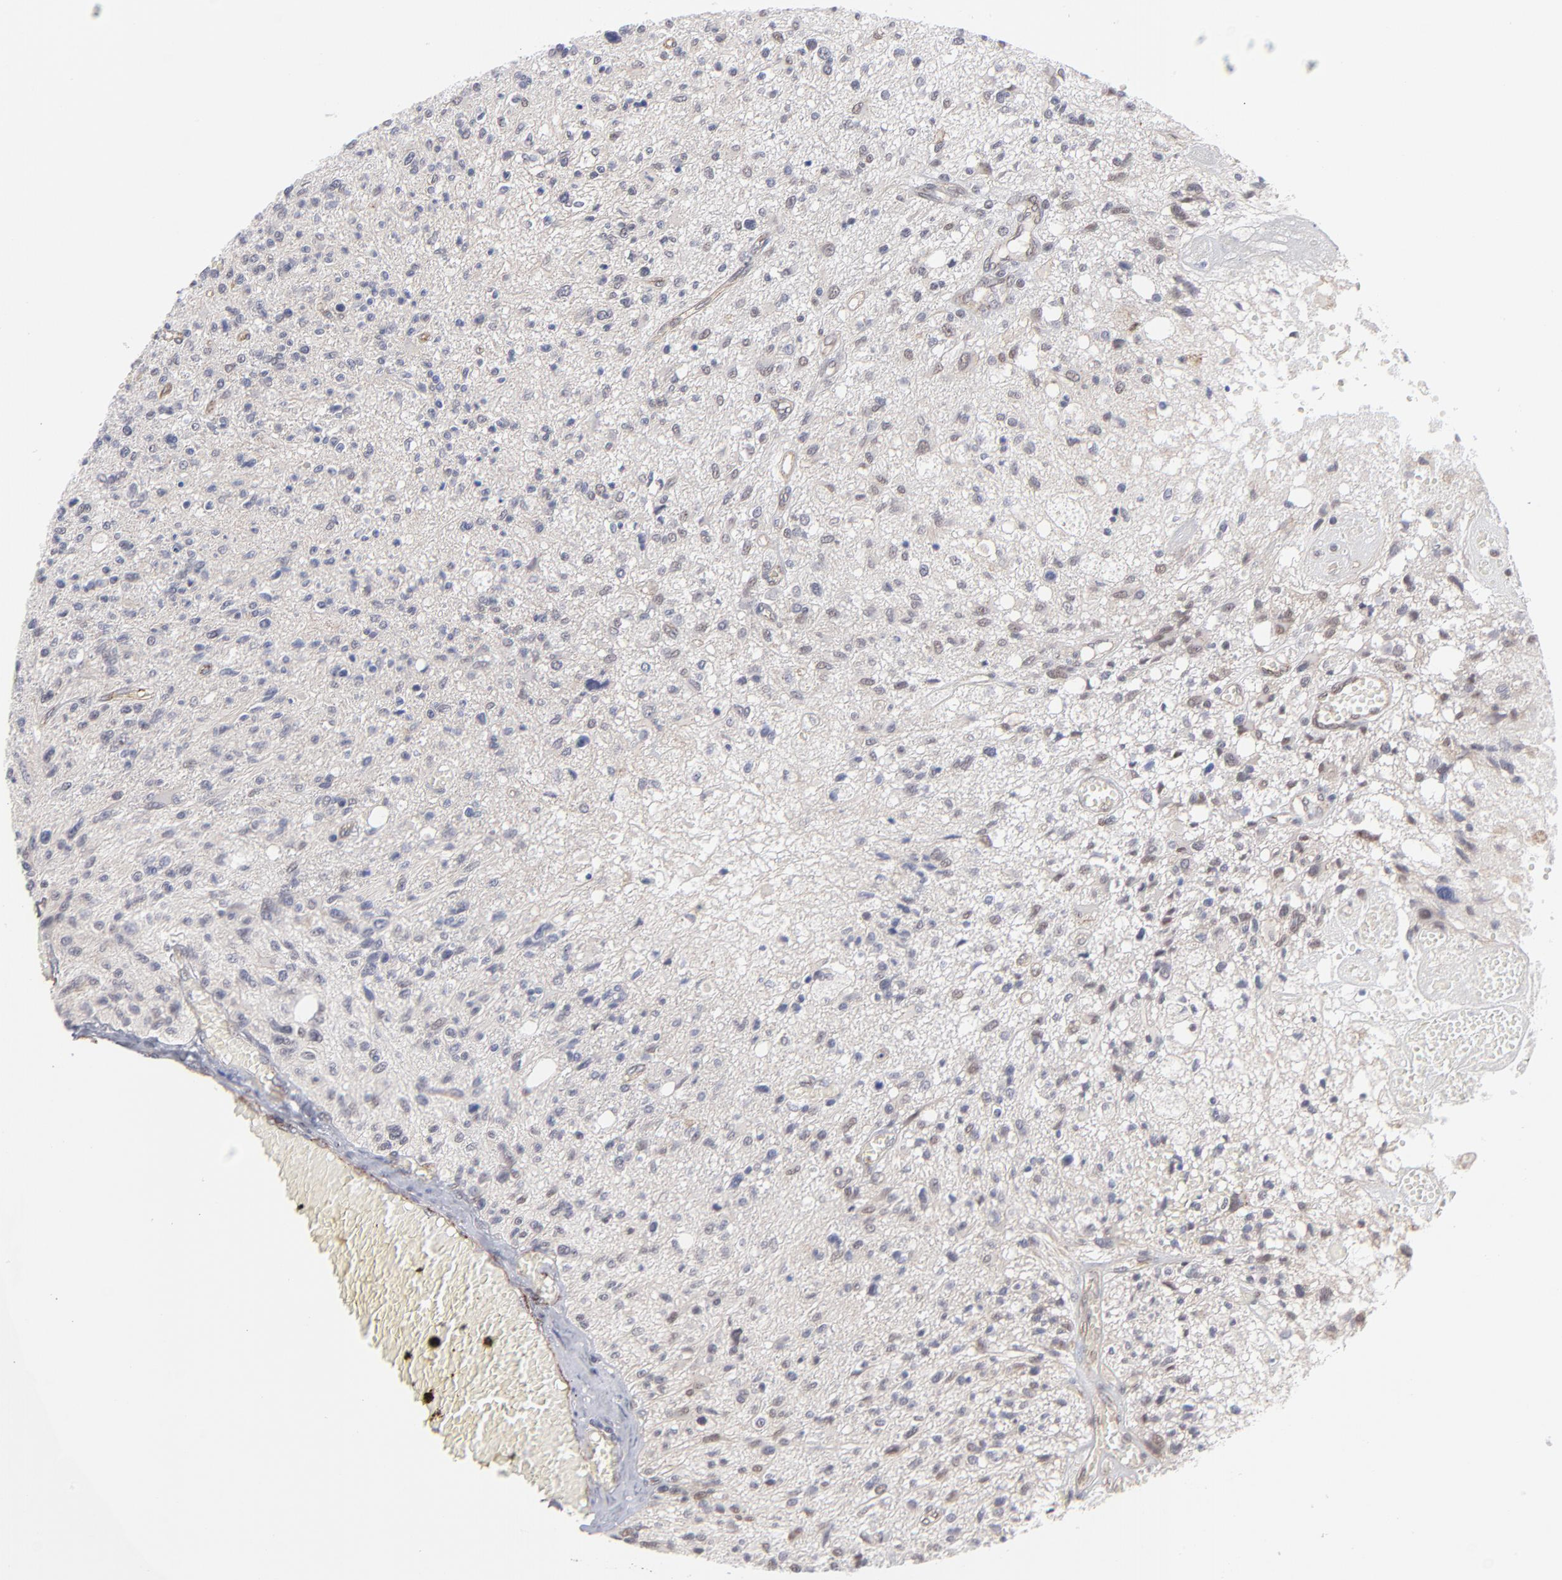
{"staining": {"intensity": "weak", "quantity": "25%-75%", "location": "nuclear"}, "tissue": "glioma", "cell_type": "Tumor cells", "image_type": "cancer", "snomed": [{"axis": "morphology", "description": "Glioma, malignant, High grade"}, {"axis": "topography", "description": "Cerebral cortex"}], "caption": "High-magnification brightfield microscopy of malignant glioma (high-grade) stained with DAB (3,3'-diaminobenzidine) (brown) and counterstained with hematoxylin (blue). tumor cells exhibit weak nuclear expression is present in about25%-75% of cells.", "gene": "NBN", "patient": {"sex": "male", "age": 76}}